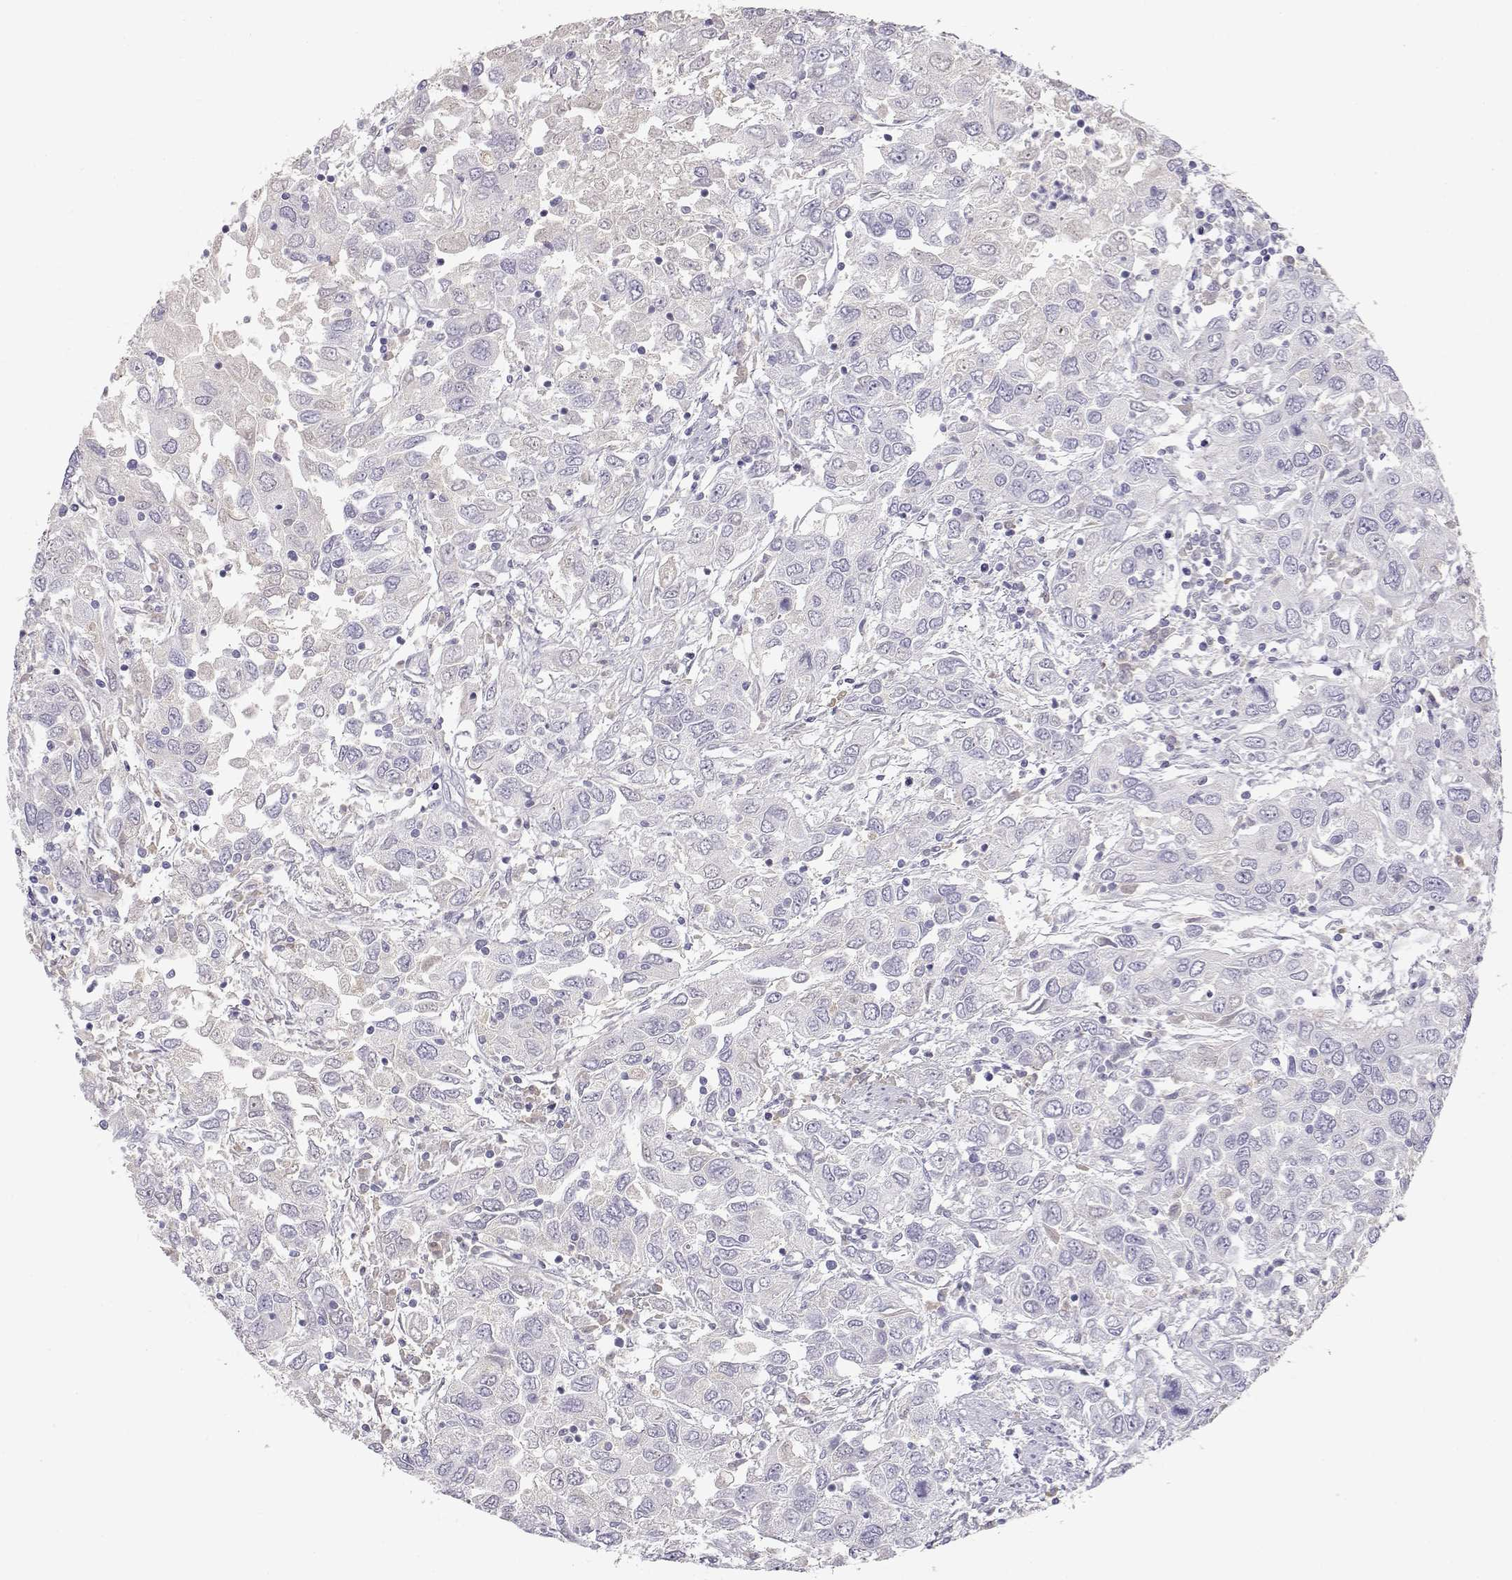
{"staining": {"intensity": "negative", "quantity": "none", "location": "none"}, "tissue": "urothelial cancer", "cell_type": "Tumor cells", "image_type": "cancer", "snomed": [{"axis": "morphology", "description": "Urothelial carcinoma, High grade"}, {"axis": "topography", "description": "Urinary bladder"}], "caption": "DAB (3,3'-diaminobenzidine) immunohistochemical staining of urothelial cancer demonstrates no significant positivity in tumor cells.", "gene": "SLCO6A1", "patient": {"sex": "male", "age": 76}}